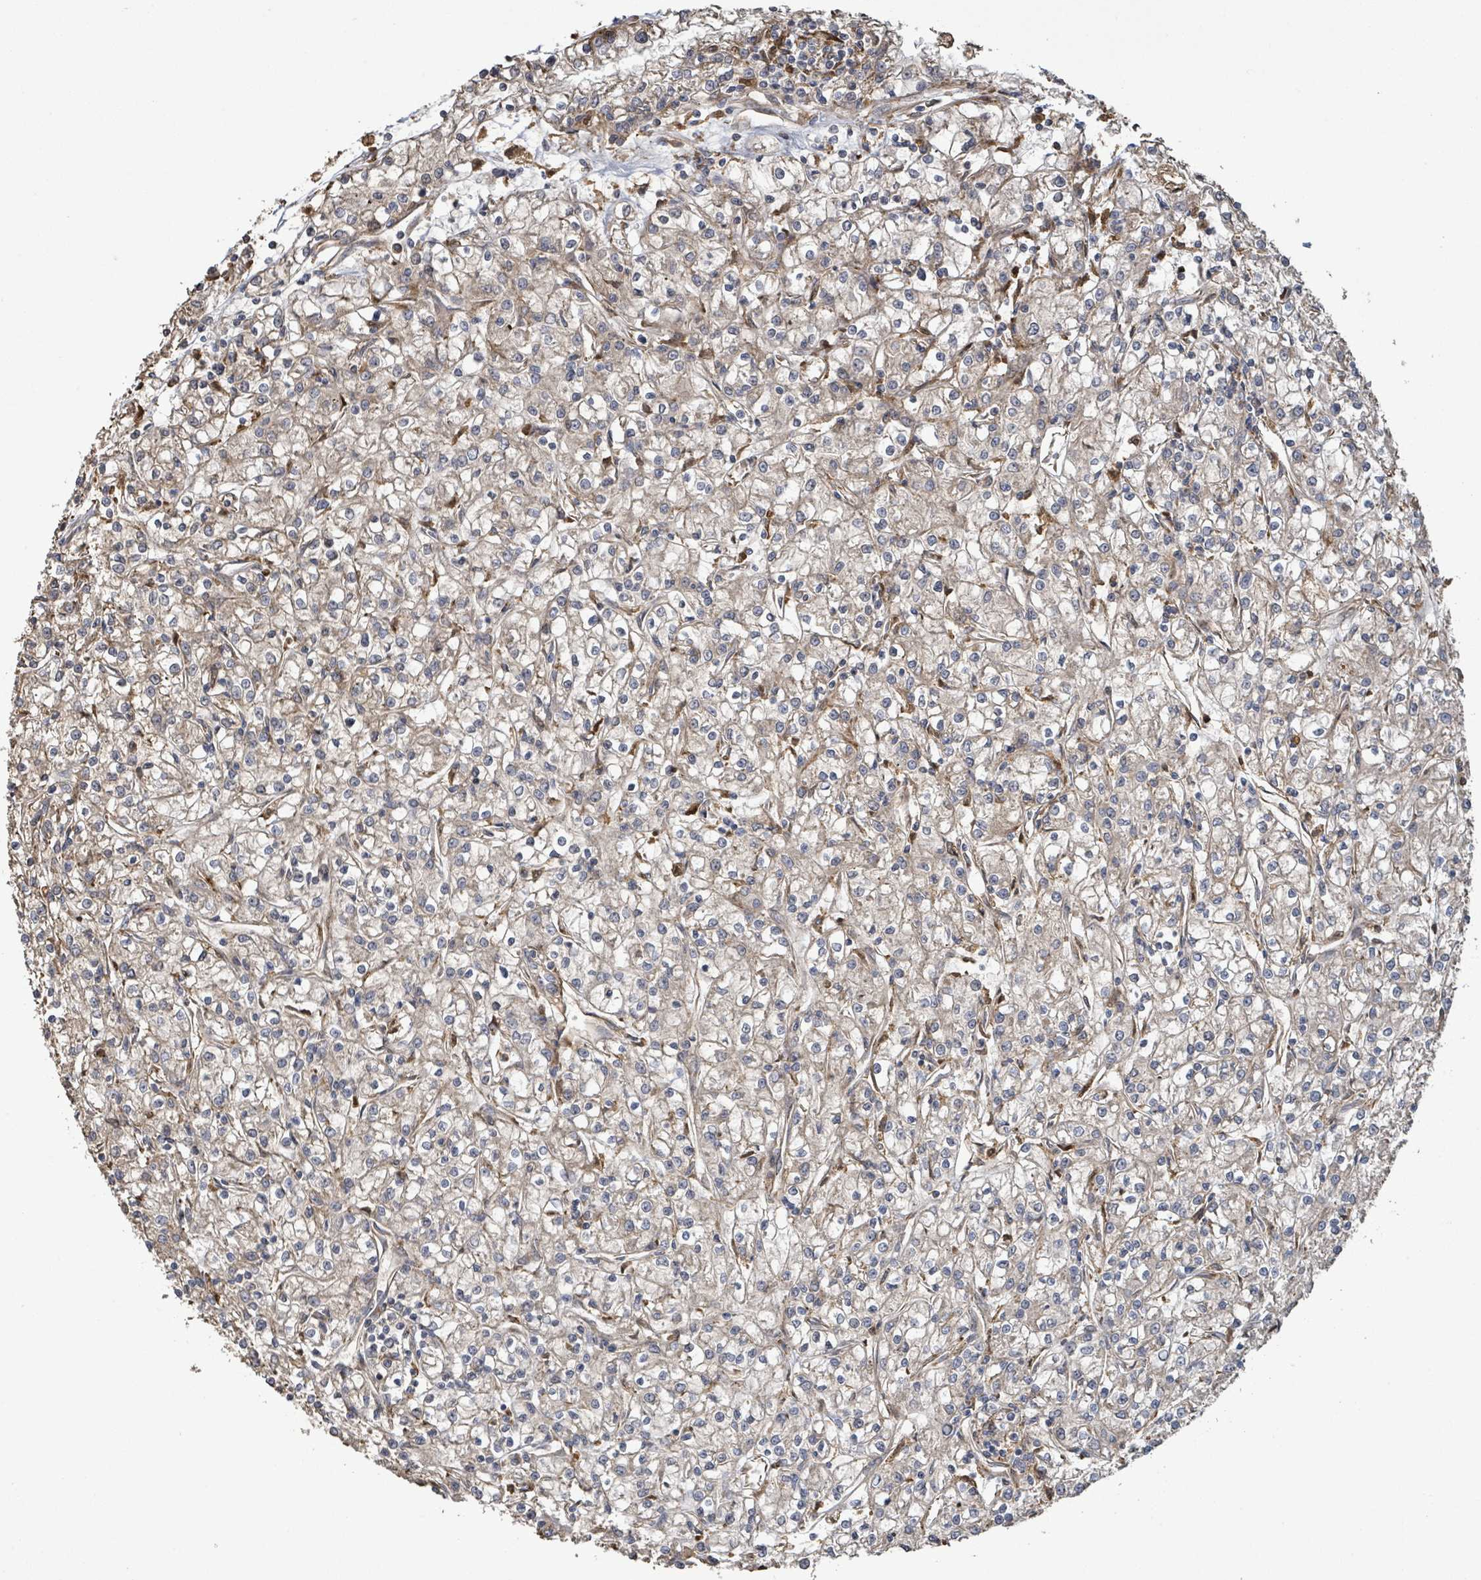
{"staining": {"intensity": "weak", "quantity": ">75%", "location": "cytoplasmic/membranous"}, "tissue": "renal cancer", "cell_type": "Tumor cells", "image_type": "cancer", "snomed": [{"axis": "morphology", "description": "Adenocarcinoma, NOS"}, {"axis": "topography", "description": "Kidney"}], "caption": "Protein staining by IHC exhibits weak cytoplasmic/membranous expression in approximately >75% of tumor cells in renal cancer.", "gene": "ARPIN", "patient": {"sex": "female", "age": 59}}